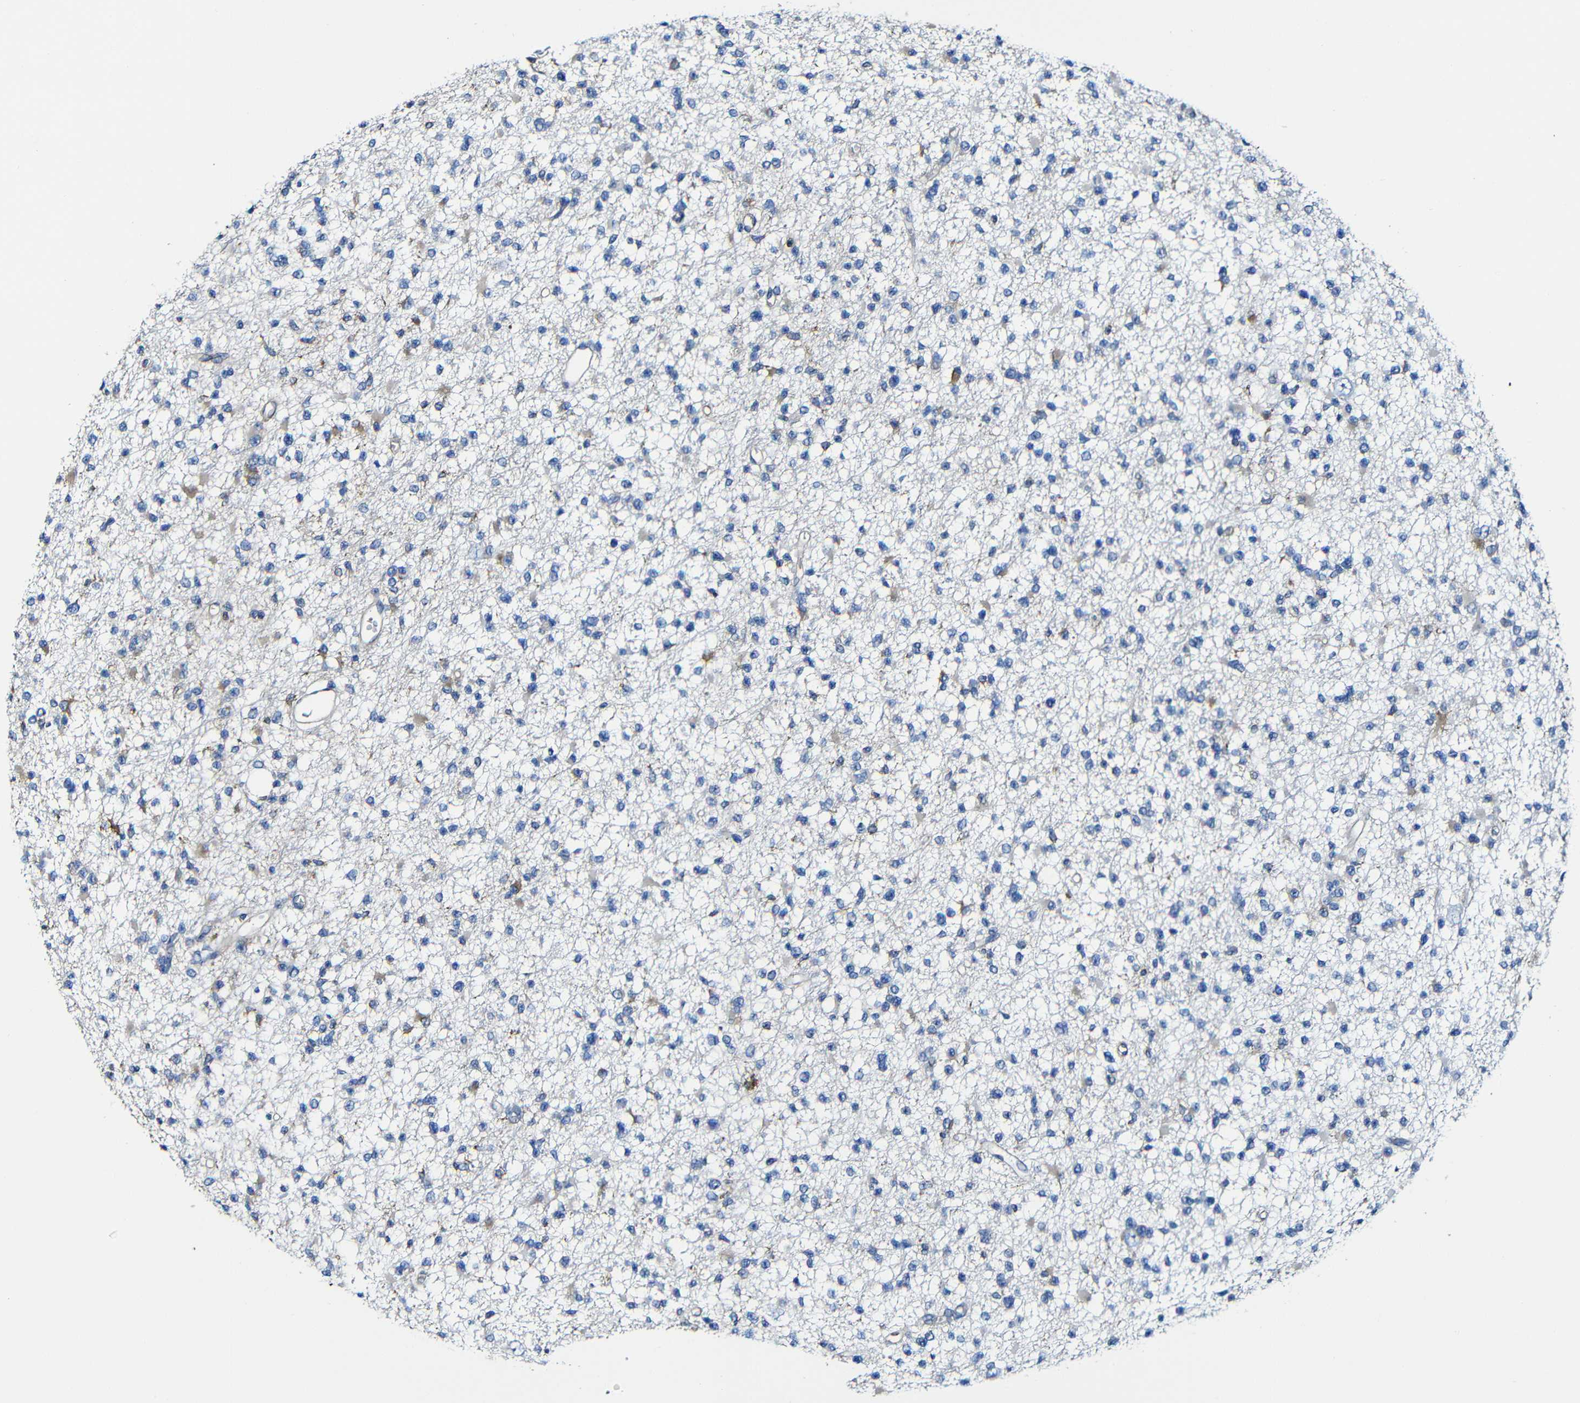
{"staining": {"intensity": "negative", "quantity": "none", "location": "none"}, "tissue": "glioma", "cell_type": "Tumor cells", "image_type": "cancer", "snomed": [{"axis": "morphology", "description": "Glioma, malignant, Low grade"}, {"axis": "topography", "description": "Brain"}], "caption": "The histopathology image displays no significant staining in tumor cells of glioma.", "gene": "MSN", "patient": {"sex": "female", "age": 22}}